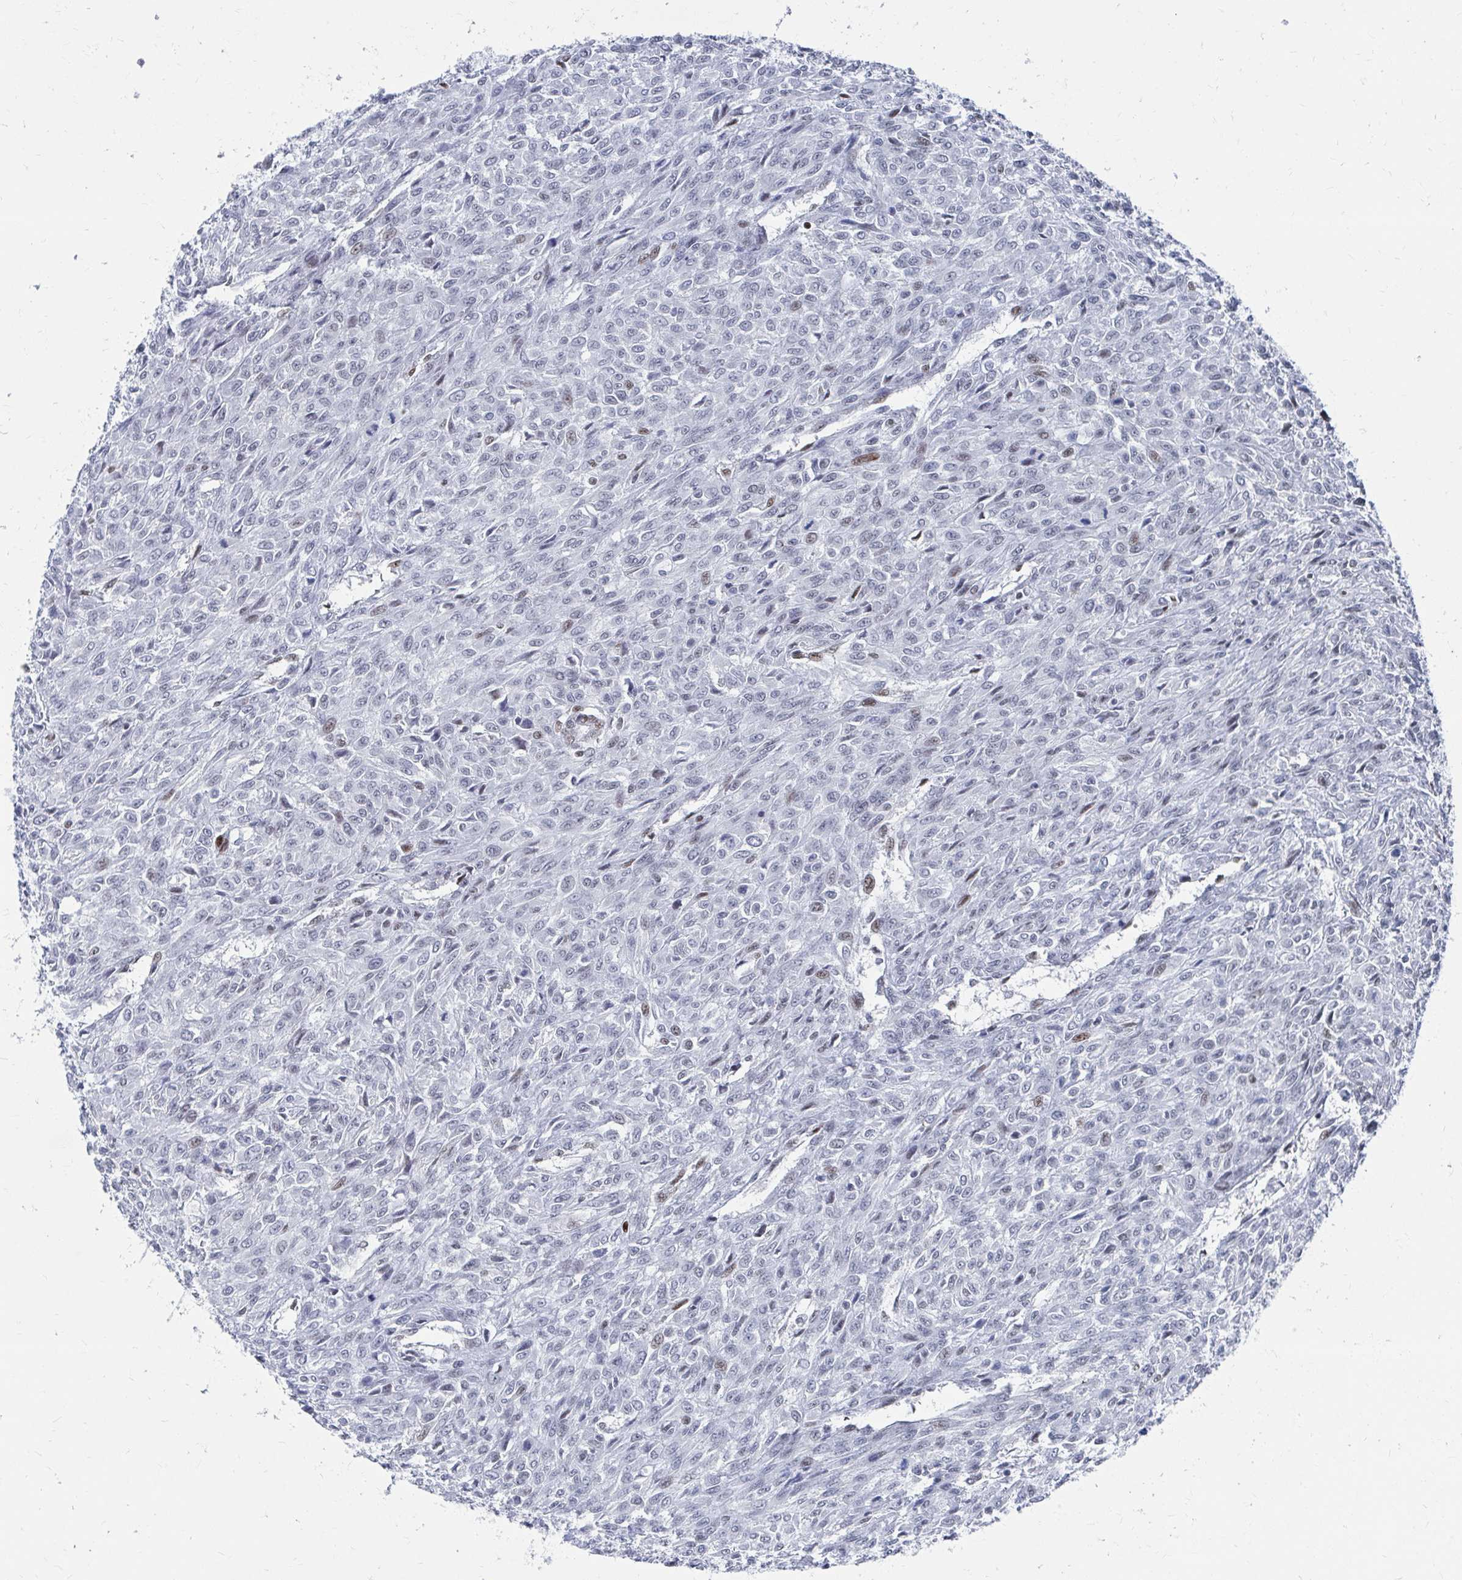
{"staining": {"intensity": "weak", "quantity": "<25%", "location": "nuclear"}, "tissue": "renal cancer", "cell_type": "Tumor cells", "image_type": "cancer", "snomed": [{"axis": "morphology", "description": "Adenocarcinoma, NOS"}, {"axis": "topography", "description": "Kidney"}], "caption": "IHC photomicrograph of adenocarcinoma (renal) stained for a protein (brown), which reveals no positivity in tumor cells.", "gene": "CDIN1", "patient": {"sex": "male", "age": 58}}